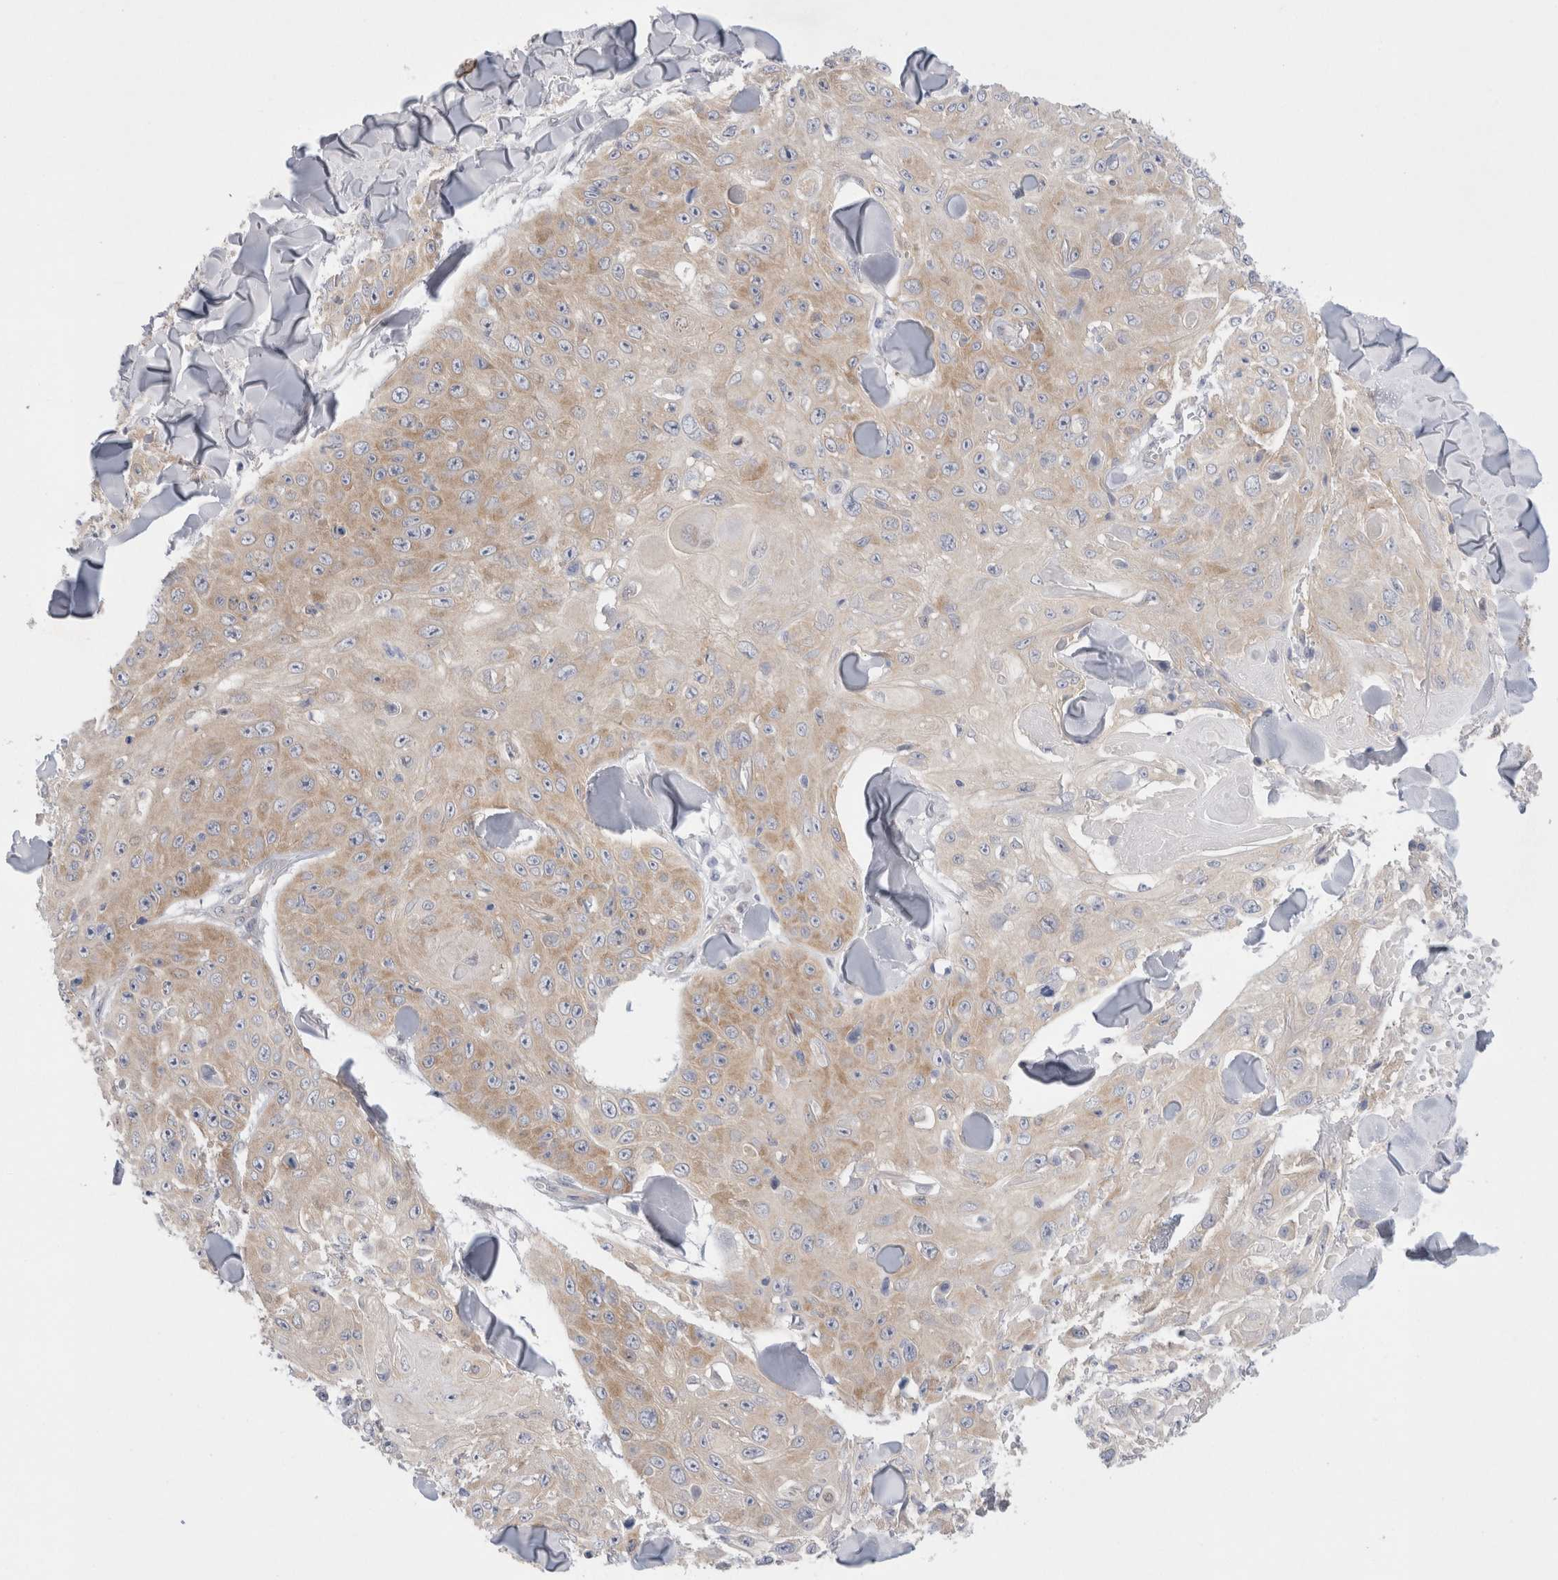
{"staining": {"intensity": "weak", "quantity": ">75%", "location": "cytoplasmic/membranous"}, "tissue": "skin cancer", "cell_type": "Tumor cells", "image_type": "cancer", "snomed": [{"axis": "morphology", "description": "Squamous cell carcinoma, NOS"}, {"axis": "topography", "description": "Skin"}], "caption": "IHC image of neoplastic tissue: skin cancer stained using immunohistochemistry (IHC) displays low levels of weak protein expression localized specifically in the cytoplasmic/membranous of tumor cells, appearing as a cytoplasmic/membranous brown color.", "gene": "WIPF2", "patient": {"sex": "male", "age": 86}}